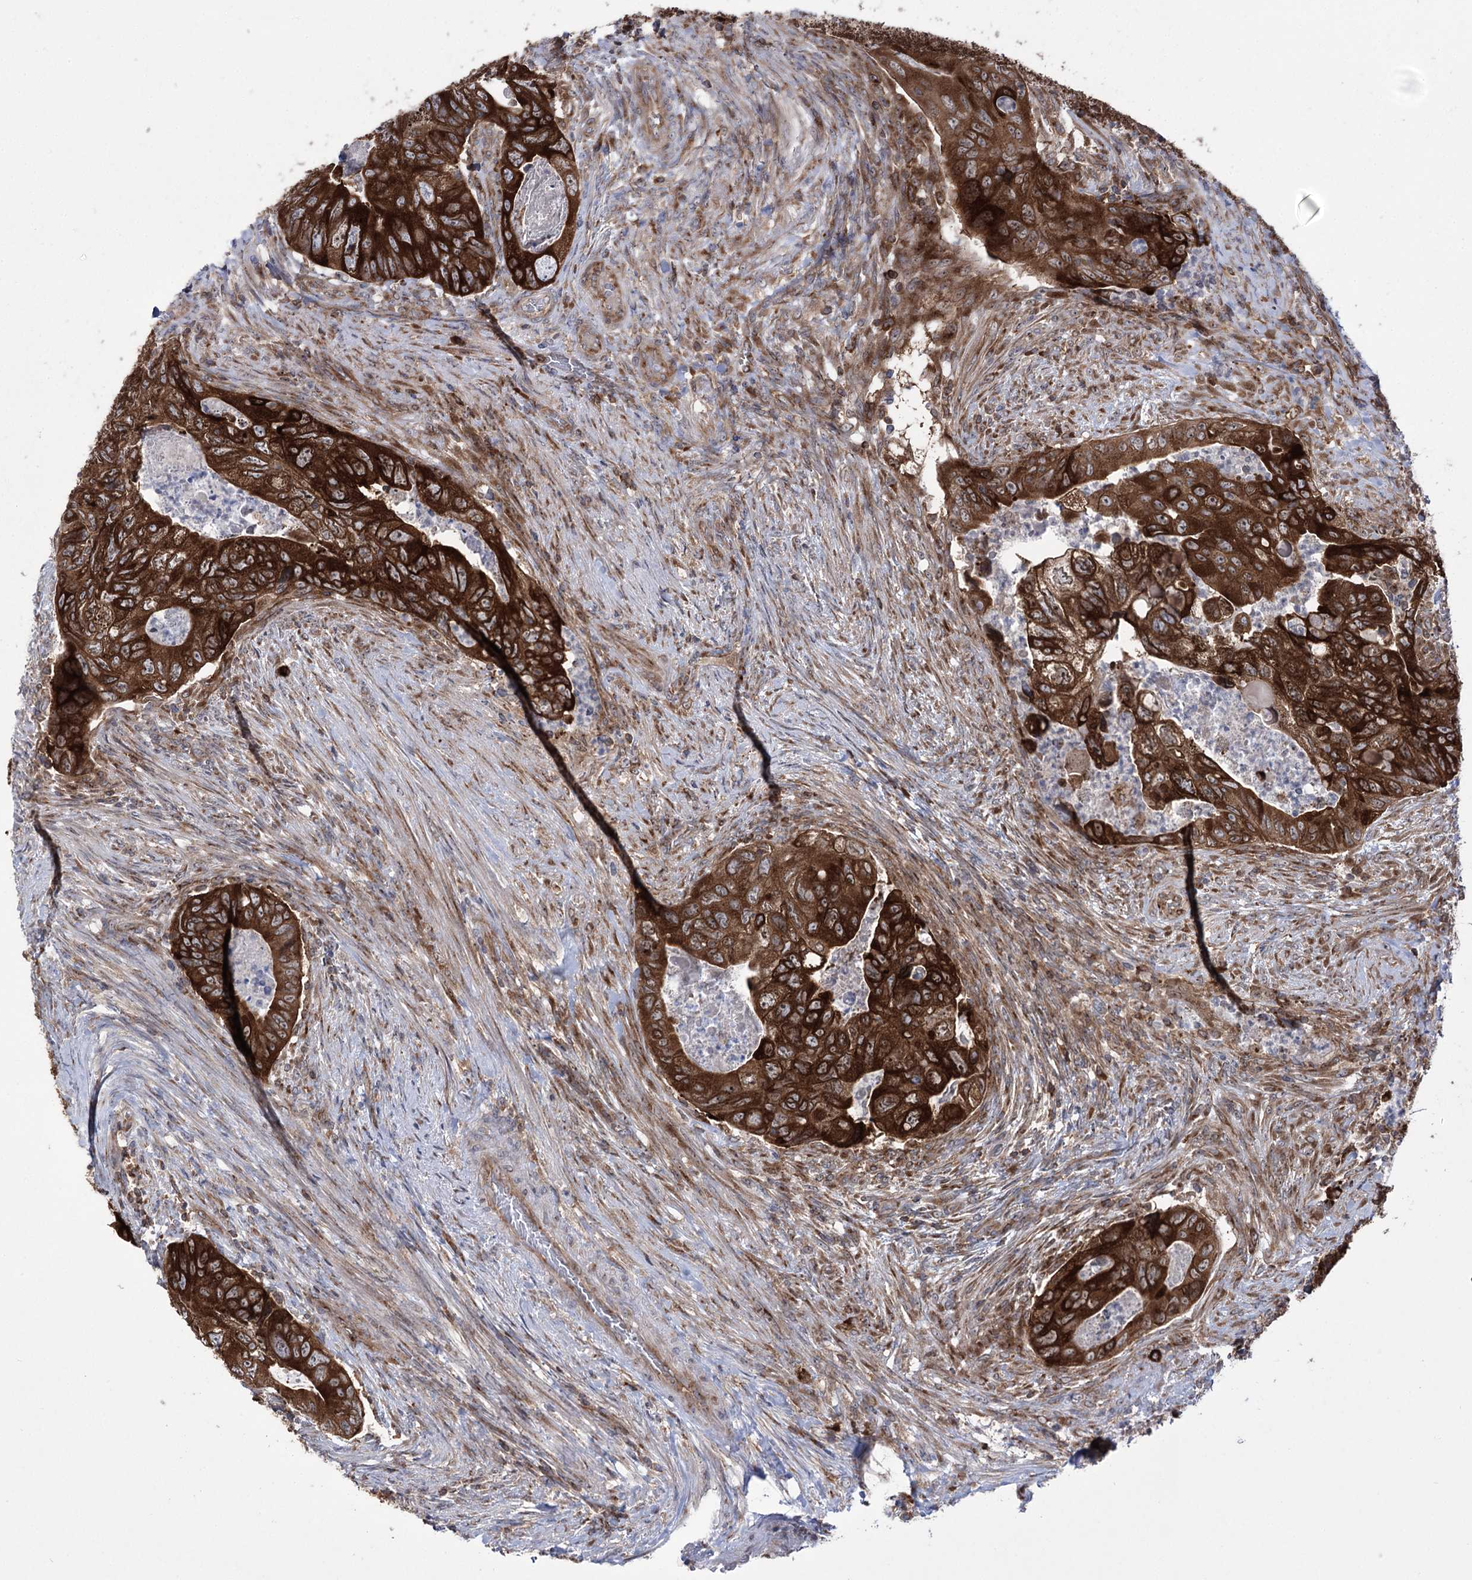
{"staining": {"intensity": "strong", "quantity": ">75%", "location": "cytoplasmic/membranous"}, "tissue": "colorectal cancer", "cell_type": "Tumor cells", "image_type": "cancer", "snomed": [{"axis": "morphology", "description": "Adenocarcinoma, NOS"}, {"axis": "topography", "description": "Rectum"}], "caption": "Brown immunohistochemical staining in colorectal cancer reveals strong cytoplasmic/membranous staining in about >75% of tumor cells. The protein is shown in brown color, while the nuclei are stained blue.", "gene": "ZNF622", "patient": {"sex": "male", "age": 63}}